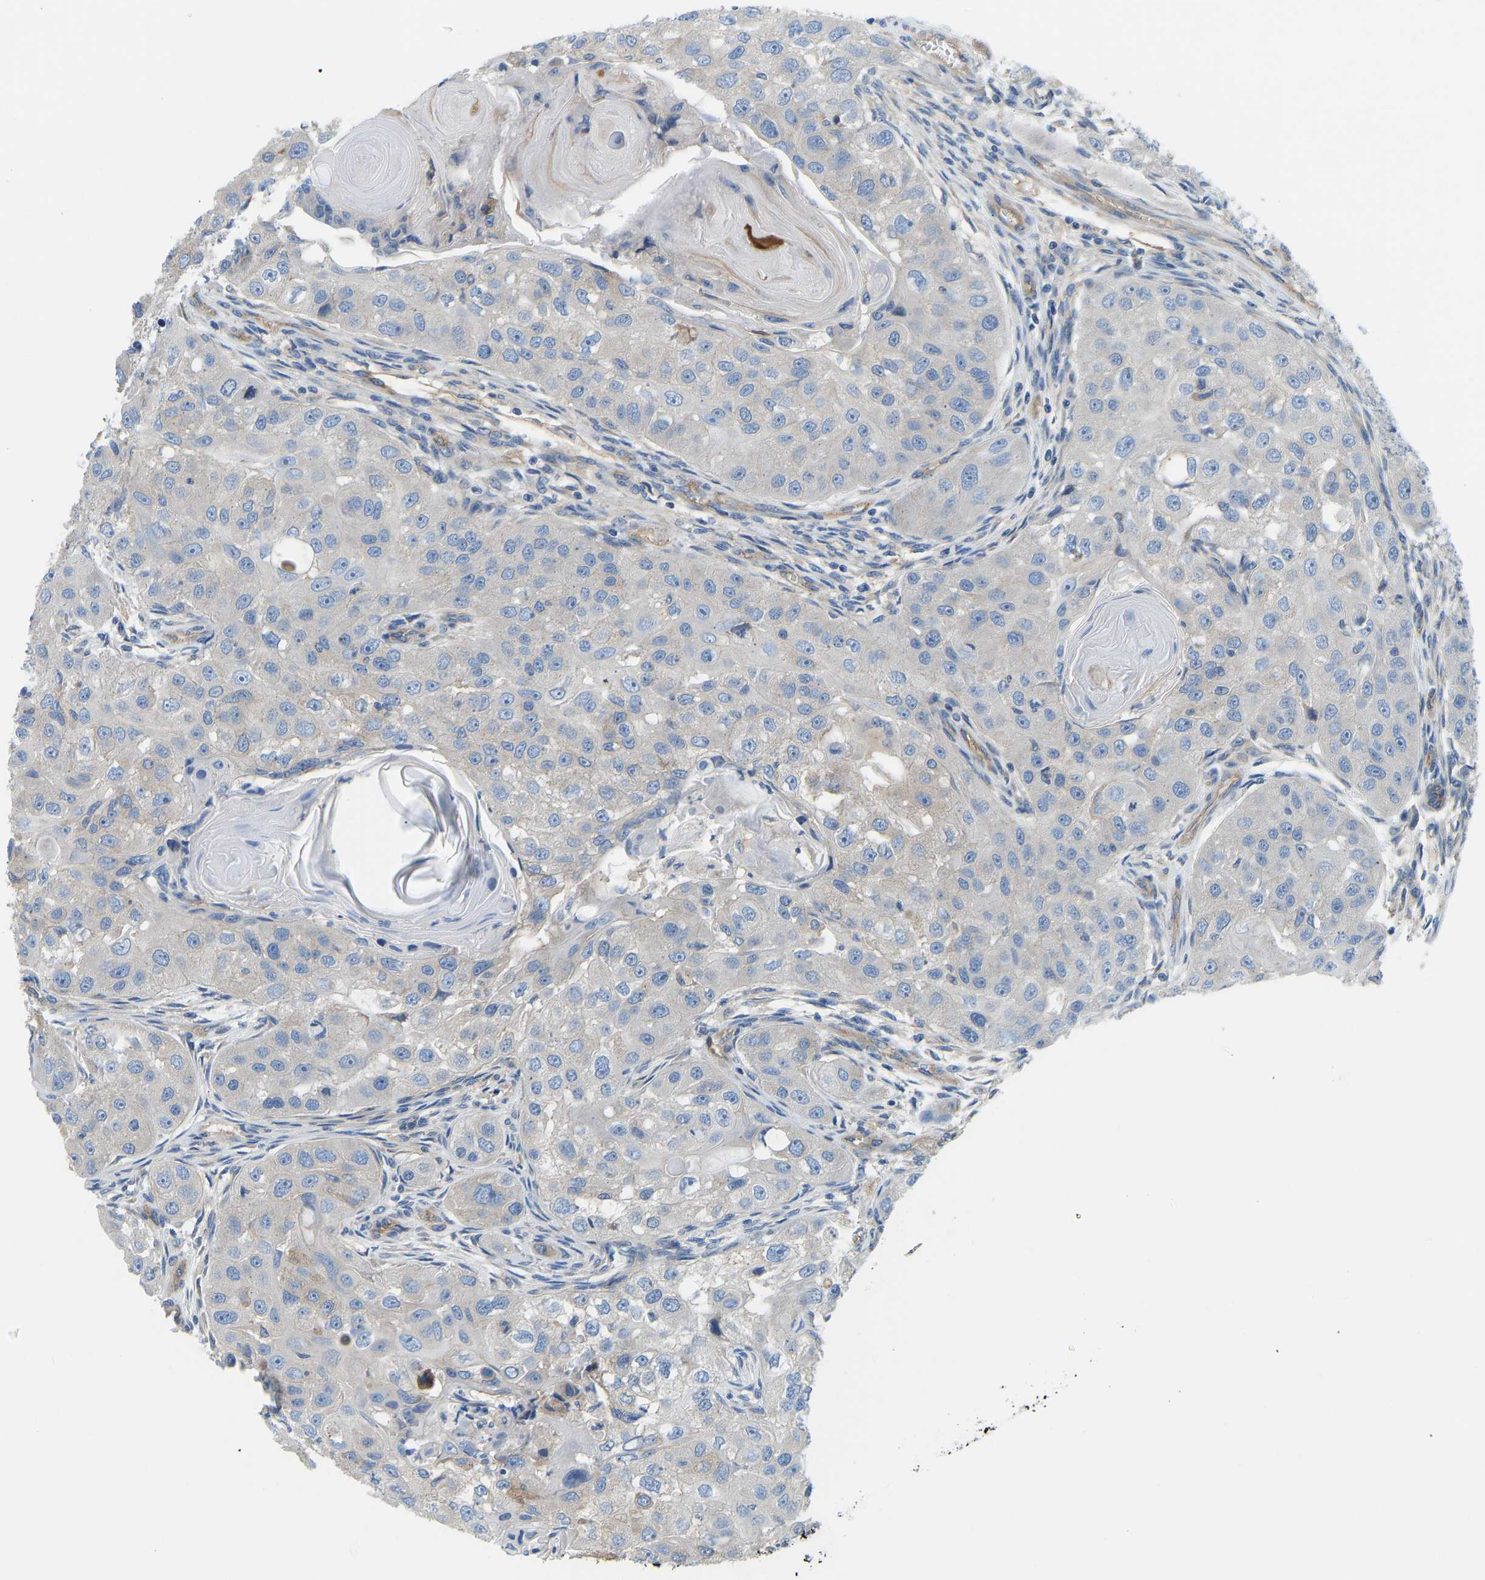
{"staining": {"intensity": "negative", "quantity": "none", "location": "none"}, "tissue": "head and neck cancer", "cell_type": "Tumor cells", "image_type": "cancer", "snomed": [{"axis": "morphology", "description": "Normal tissue, NOS"}, {"axis": "morphology", "description": "Squamous cell carcinoma, NOS"}, {"axis": "topography", "description": "Skeletal muscle"}, {"axis": "topography", "description": "Head-Neck"}], "caption": "Immunohistochemistry (IHC) micrograph of neoplastic tissue: human head and neck cancer (squamous cell carcinoma) stained with DAB demonstrates no significant protein staining in tumor cells.", "gene": "CHAD", "patient": {"sex": "male", "age": 51}}